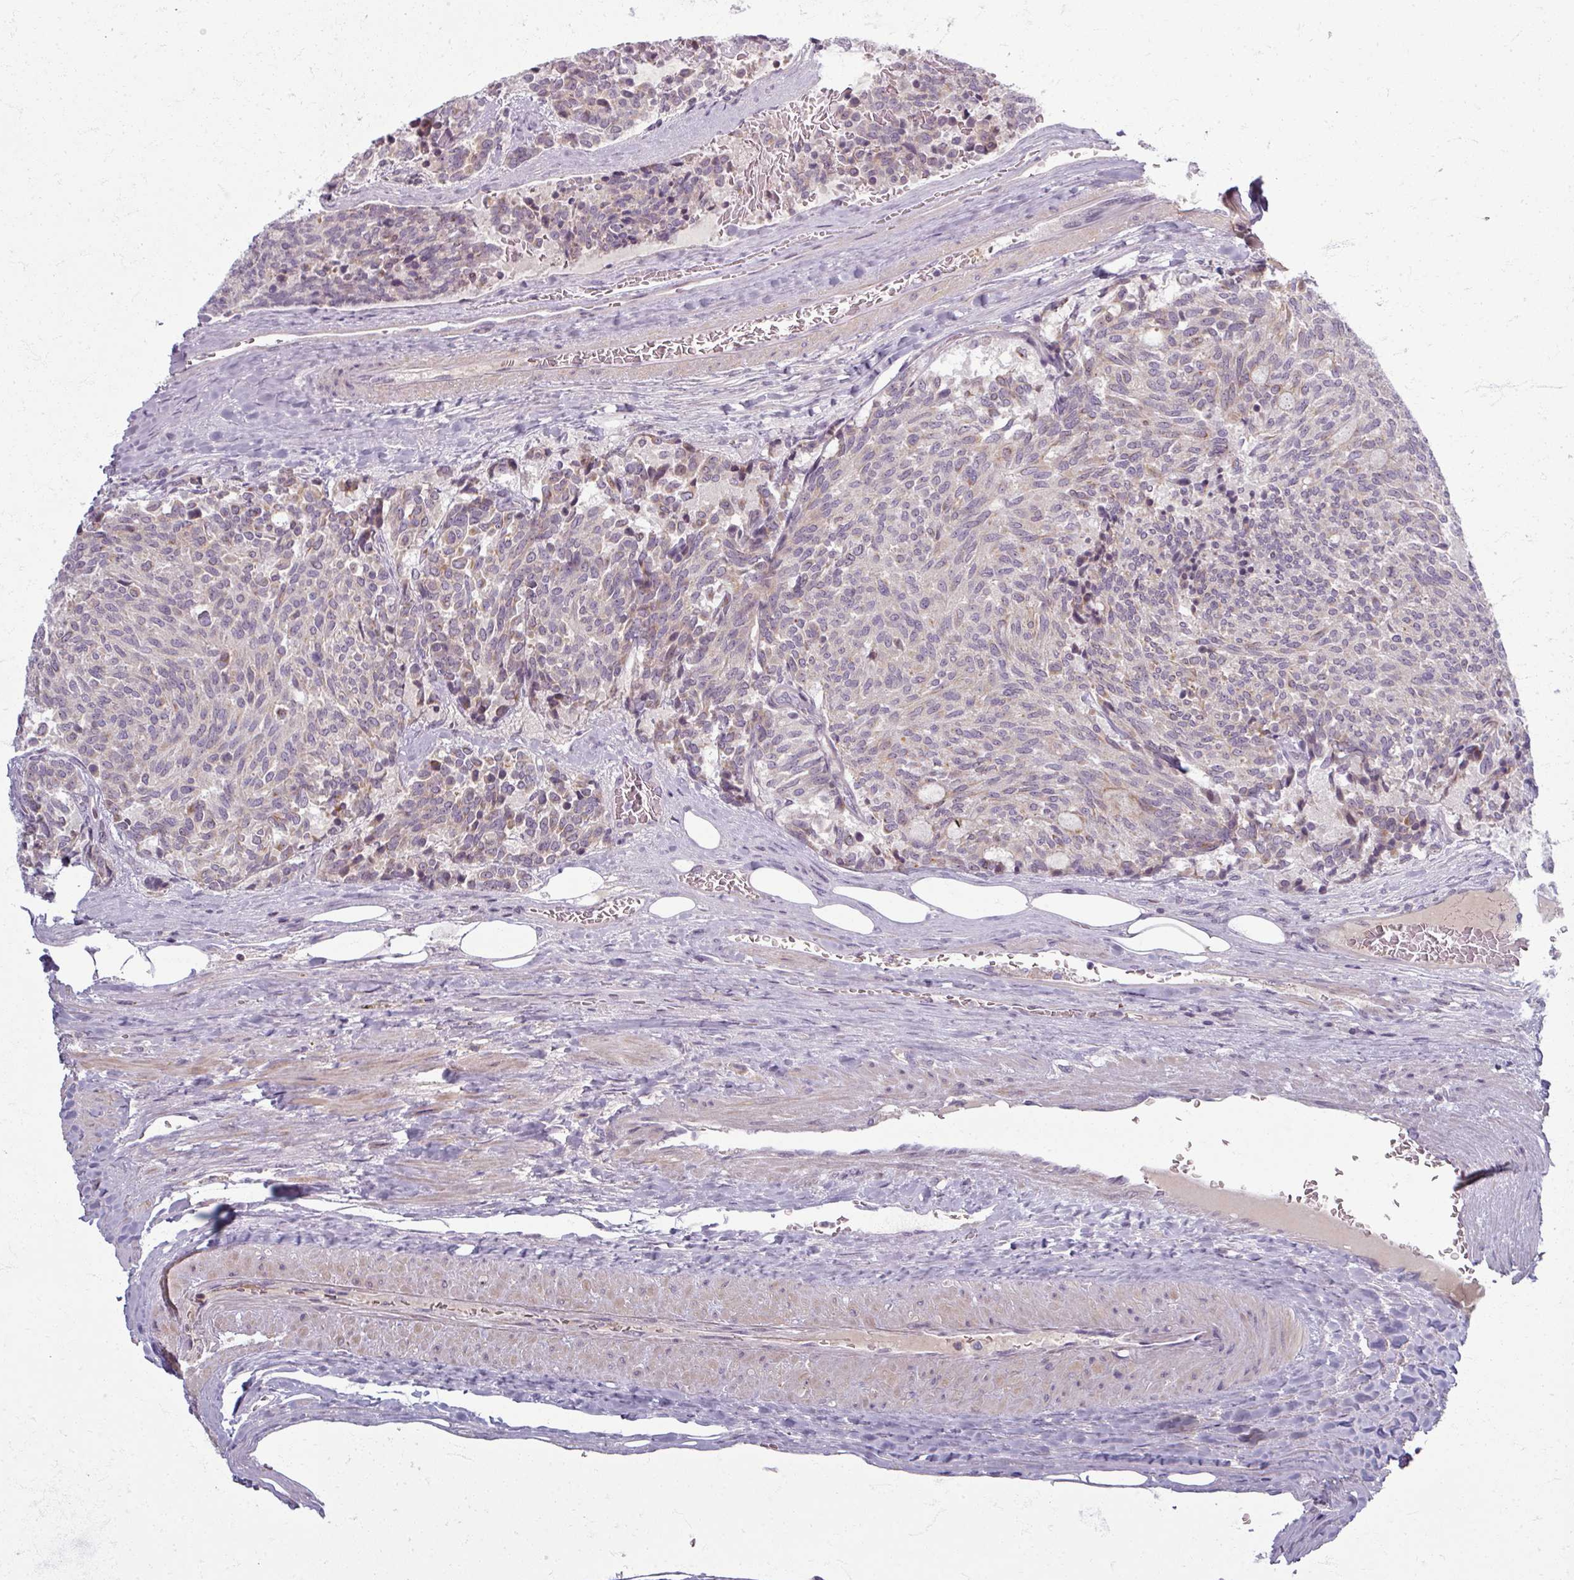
{"staining": {"intensity": "weak", "quantity": "<25%", "location": "cytoplasmic/membranous"}, "tissue": "carcinoid", "cell_type": "Tumor cells", "image_type": "cancer", "snomed": [{"axis": "morphology", "description": "Carcinoid, malignant, NOS"}, {"axis": "topography", "description": "Pancreas"}], "caption": "The photomicrograph demonstrates no significant expression in tumor cells of malignant carcinoid.", "gene": "TTLL7", "patient": {"sex": "female", "age": 54}}